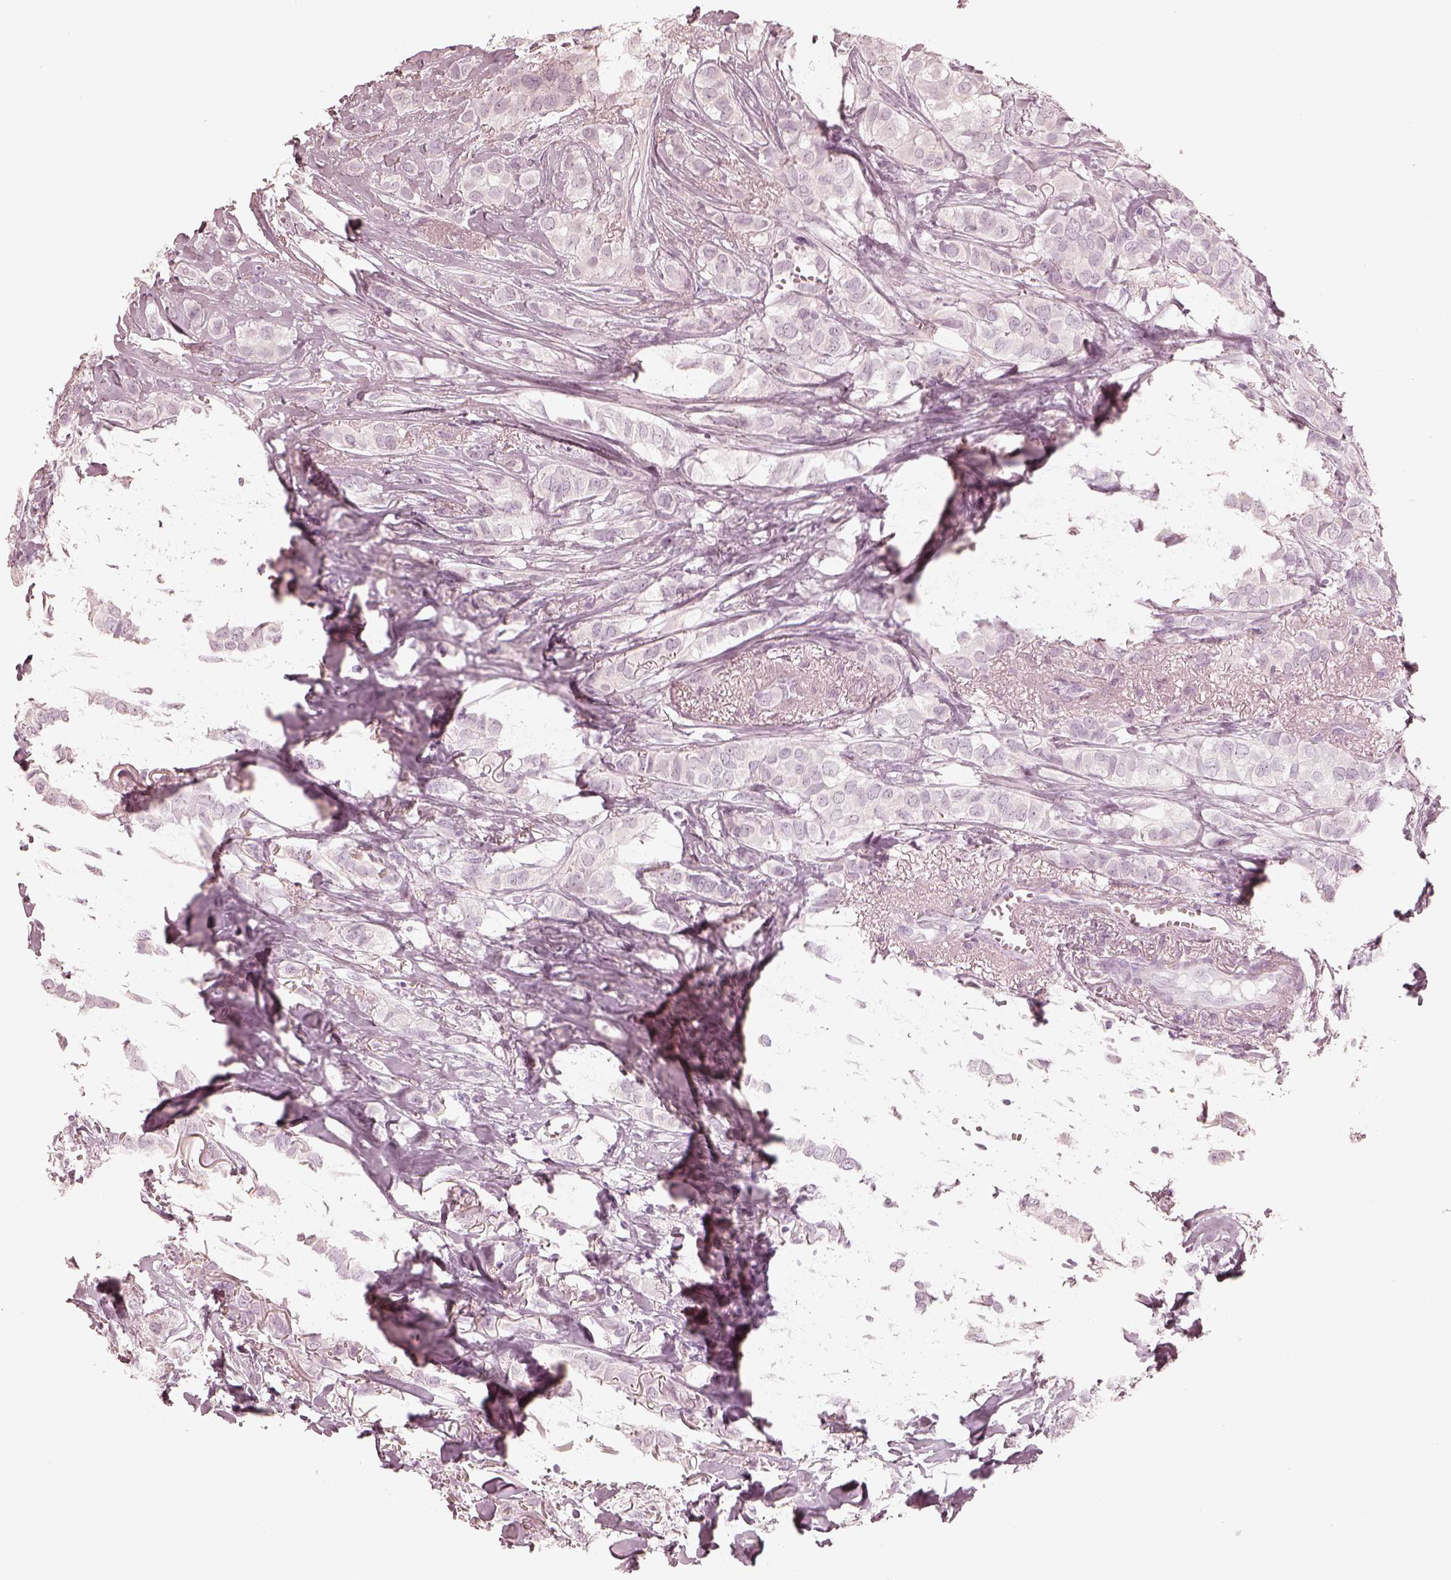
{"staining": {"intensity": "negative", "quantity": "none", "location": "none"}, "tissue": "breast cancer", "cell_type": "Tumor cells", "image_type": "cancer", "snomed": [{"axis": "morphology", "description": "Duct carcinoma"}, {"axis": "topography", "description": "Breast"}], "caption": "Immunohistochemistry (IHC) micrograph of human breast cancer stained for a protein (brown), which demonstrates no positivity in tumor cells.", "gene": "CALR3", "patient": {"sex": "female", "age": 85}}